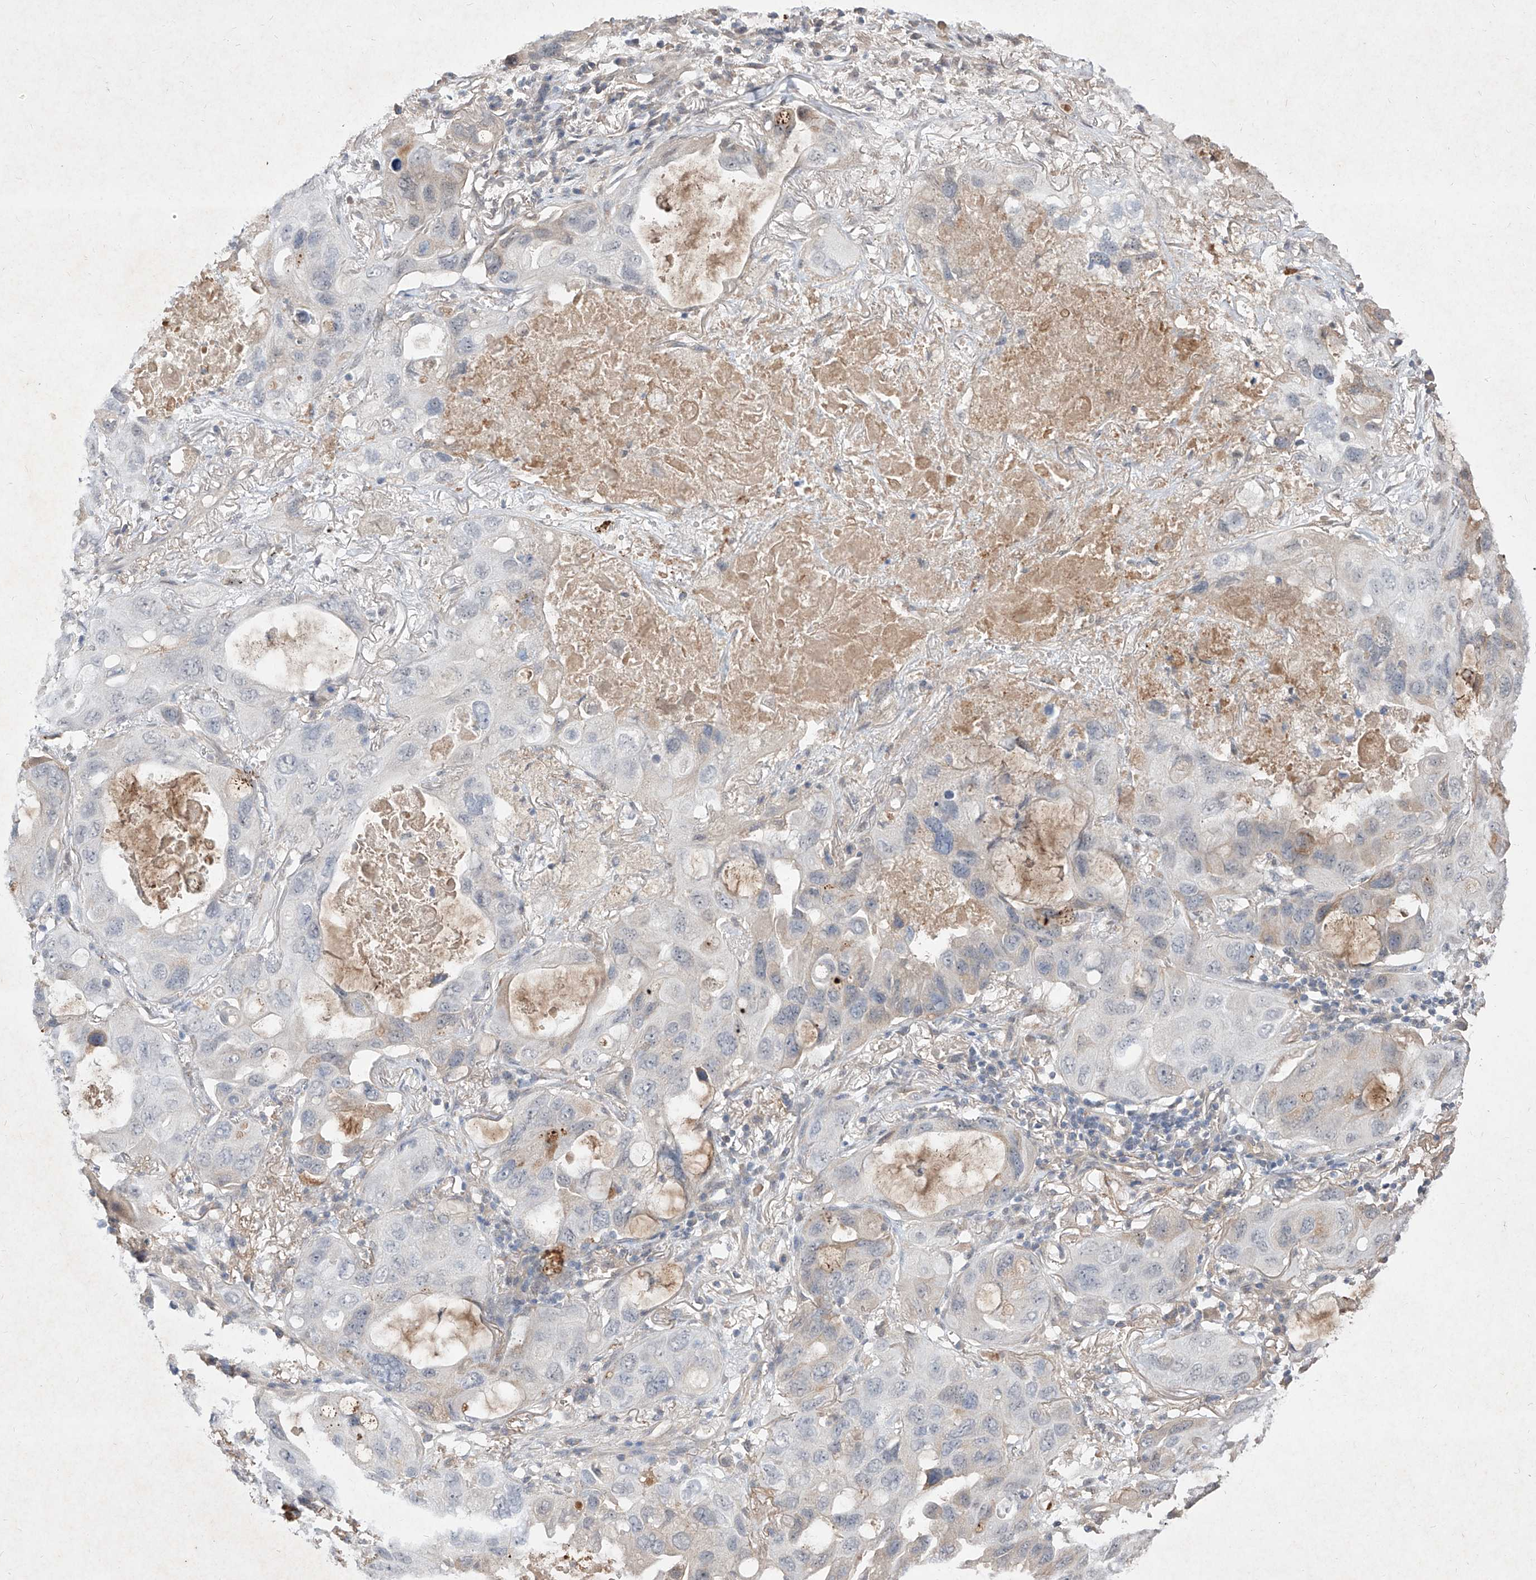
{"staining": {"intensity": "negative", "quantity": "none", "location": "none"}, "tissue": "lung cancer", "cell_type": "Tumor cells", "image_type": "cancer", "snomed": [{"axis": "morphology", "description": "Squamous cell carcinoma, NOS"}, {"axis": "topography", "description": "Lung"}], "caption": "There is no significant expression in tumor cells of lung cancer (squamous cell carcinoma).", "gene": "C4A", "patient": {"sex": "female", "age": 73}}